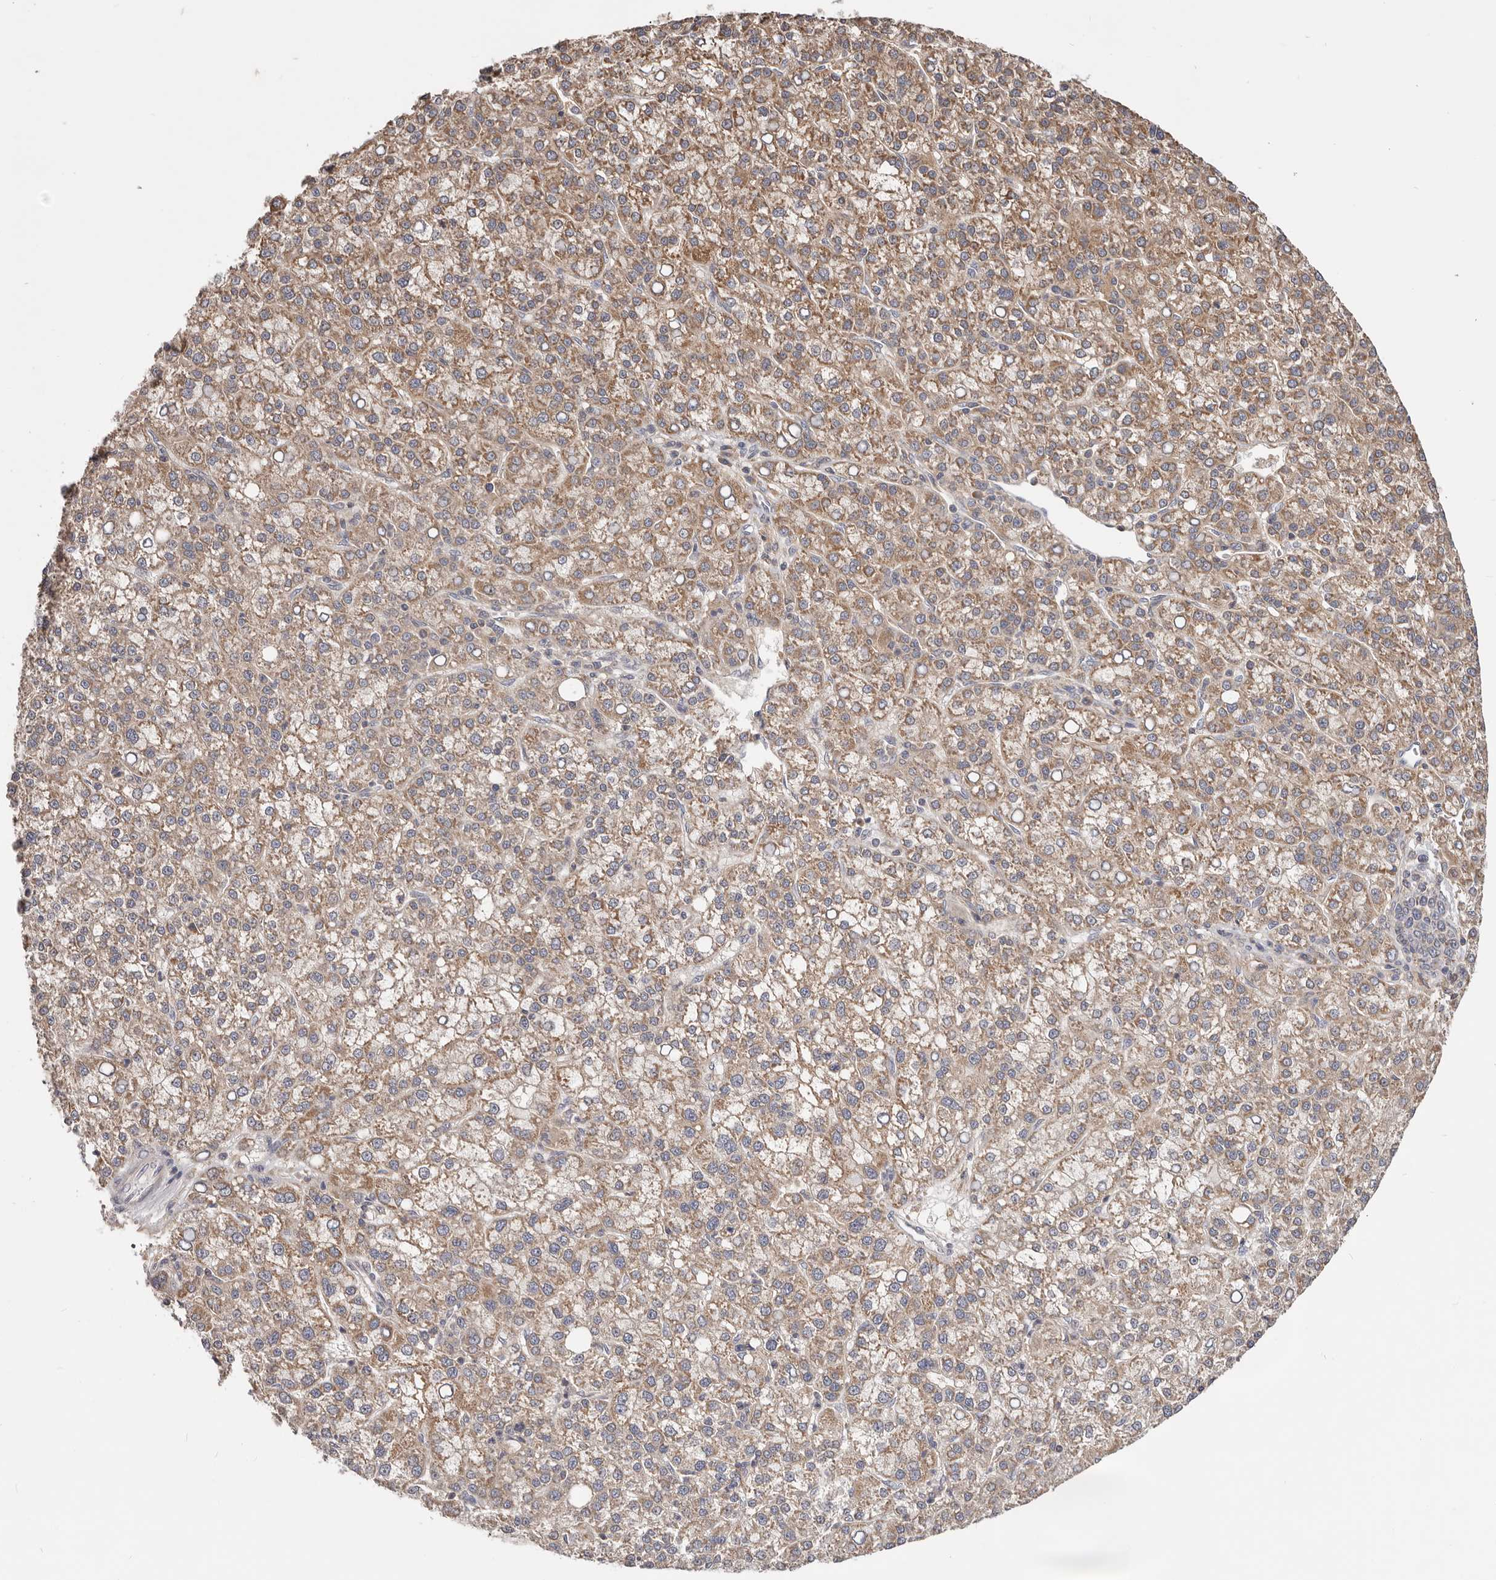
{"staining": {"intensity": "moderate", "quantity": ">75%", "location": "cytoplasmic/membranous"}, "tissue": "liver cancer", "cell_type": "Tumor cells", "image_type": "cancer", "snomed": [{"axis": "morphology", "description": "Carcinoma, Hepatocellular, NOS"}, {"axis": "topography", "description": "Liver"}], "caption": "Human liver cancer stained with a brown dye reveals moderate cytoplasmic/membranous positive expression in approximately >75% of tumor cells.", "gene": "LRP6", "patient": {"sex": "female", "age": 58}}